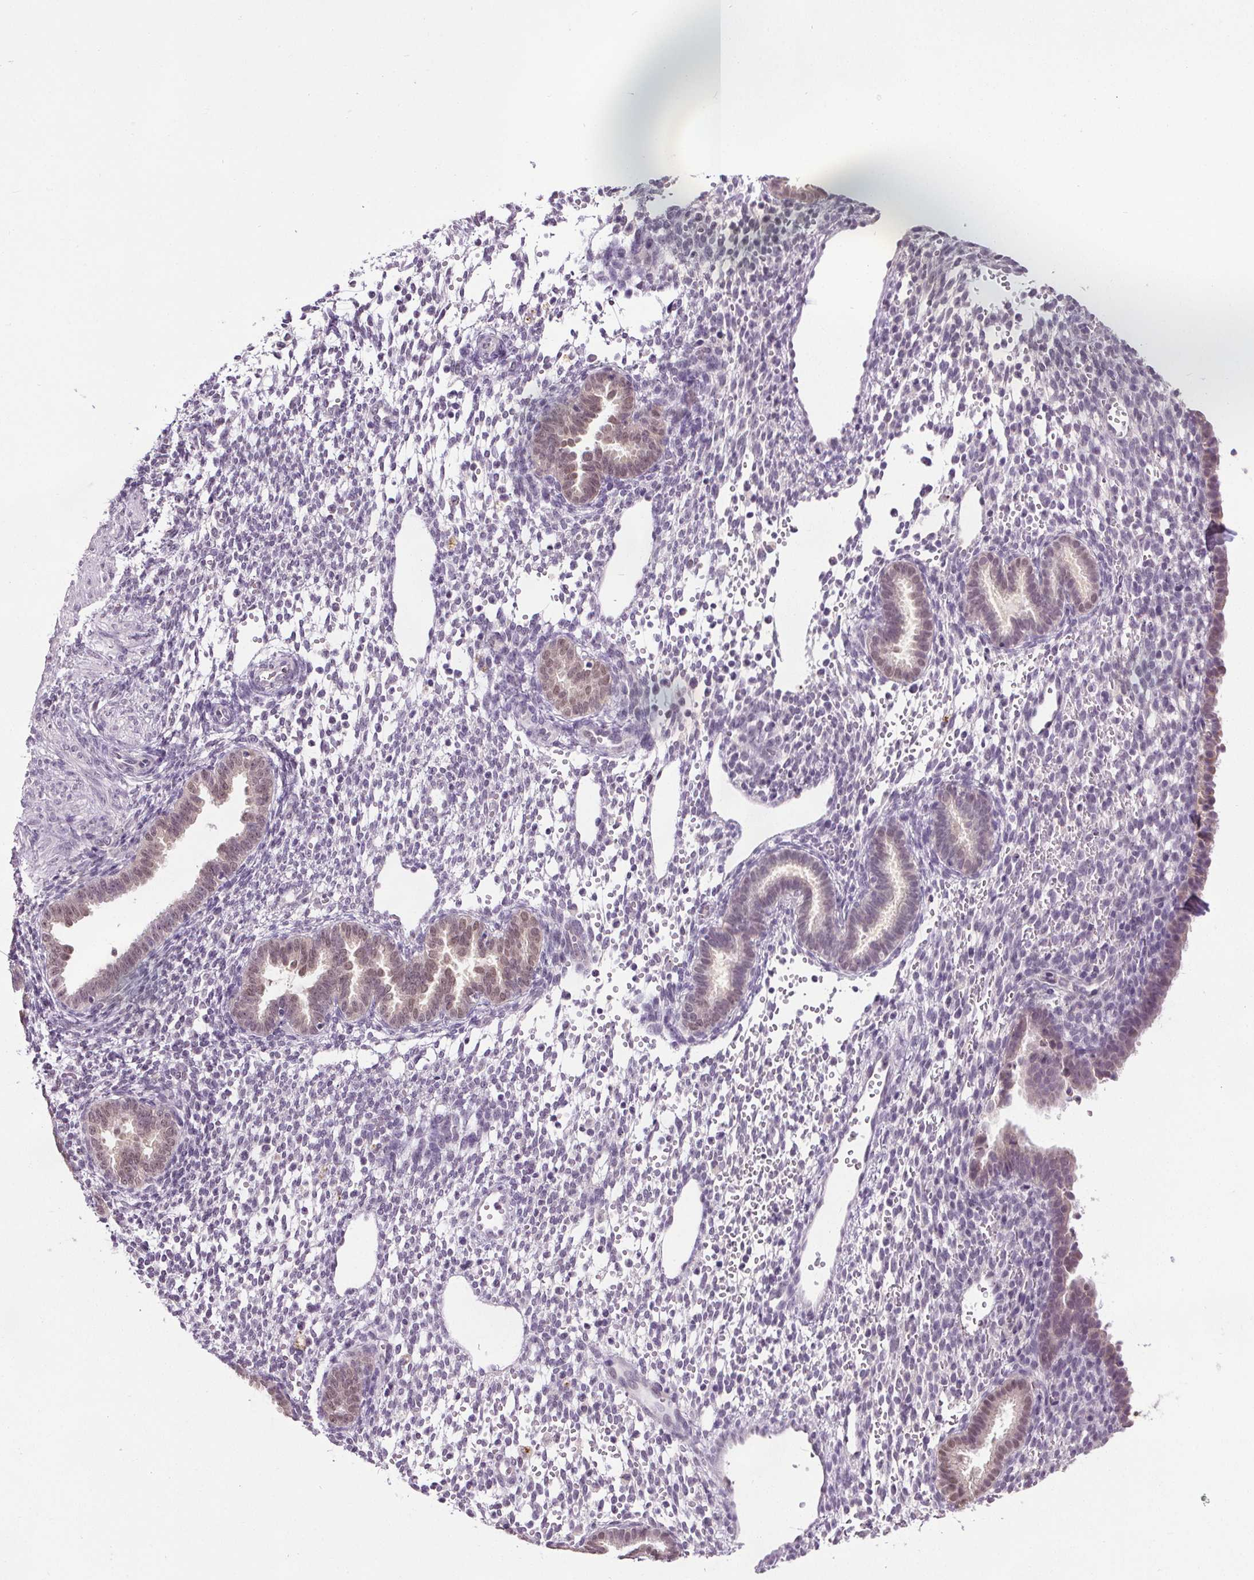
{"staining": {"intensity": "negative", "quantity": "none", "location": "none"}, "tissue": "endometrium", "cell_type": "Cells in endometrial stroma", "image_type": "normal", "snomed": [{"axis": "morphology", "description": "Normal tissue, NOS"}, {"axis": "topography", "description": "Endometrium"}], "caption": "DAB (3,3'-diaminobenzidine) immunohistochemical staining of unremarkable endometrium displays no significant positivity in cells in endometrial stroma. The staining is performed using DAB (3,3'-diaminobenzidine) brown chromogen with nuclei counter-stained in using hematoxylin.", "gene": "SLC2A9", "patient": {"sex": "female", "age": 36}}